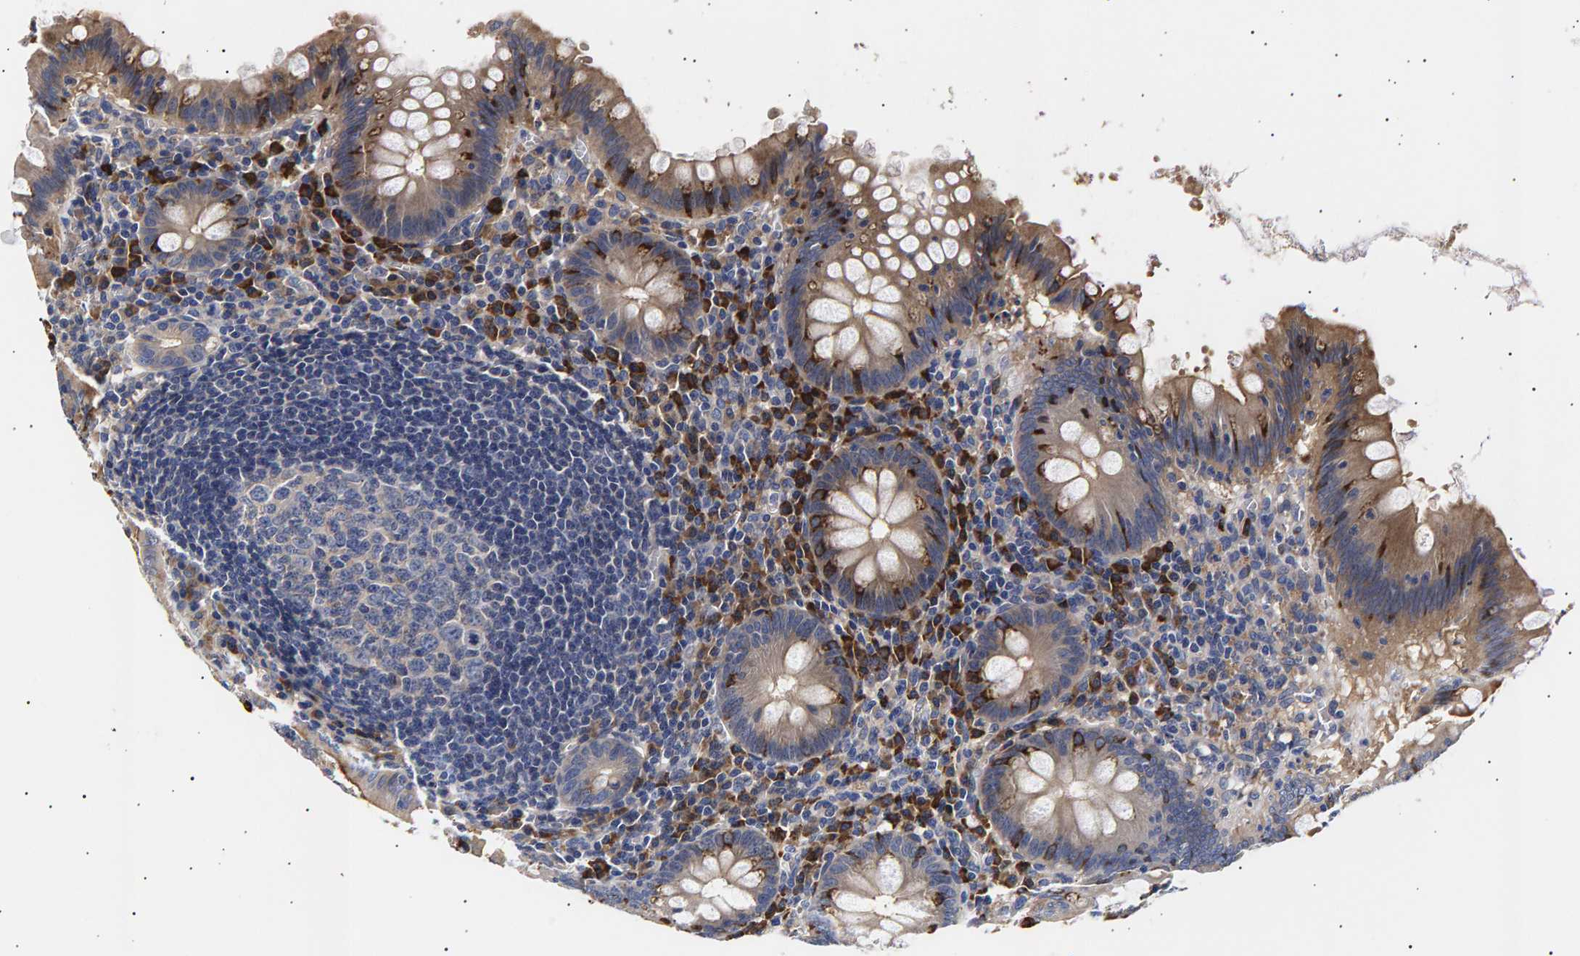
{"staining": {"intensity": "weak", "quantity": ">75%", "location": "cytoplasmic/membranous"}, "tissue": "appendix", "cell_type": "Glandular cells", "image_type": "normal", "snomed": [{"axis": "morphology", "description": "Normal tissue, NOS"}, {"axis": "topography", "description": "Appendix"}], "caption": "Protein analysis of normal appendix reveals weak cytoplasmic/membranous expression in about >75% of glandular cells. The staining is performed using DAB brown chromogen to label protein expression. The nuclei are counter-stained blue using hematoxylin.", "gene": "ANKRD40", "patient": {"sex": "male", "age": 56}}